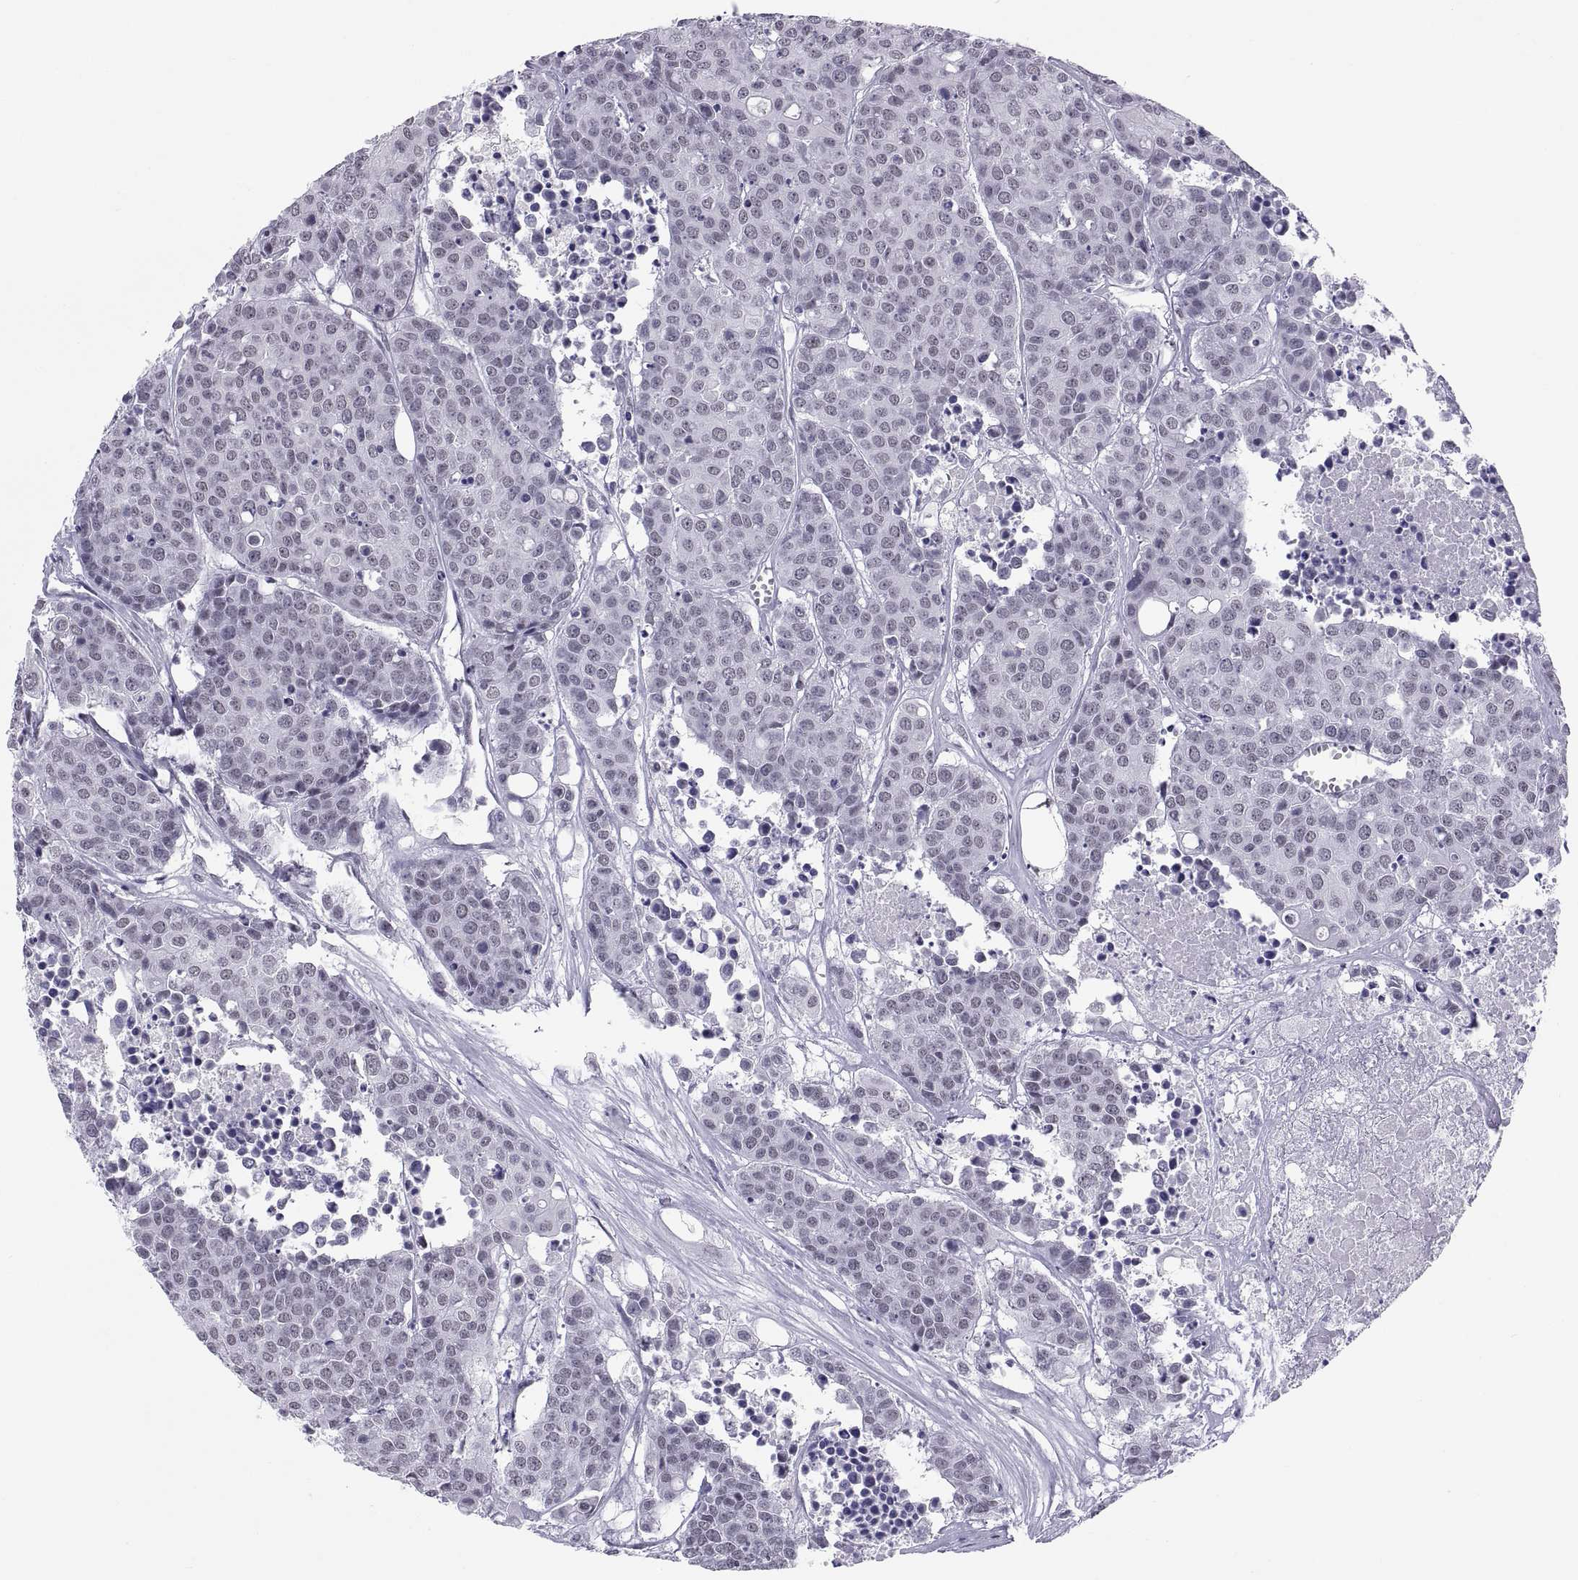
{"staining": {"intensity": "negative", "quantity": "none", "location": "none"}, "tissue": "carcinoid", "cell_type": "Tumor cells", "image_type": "cancer", "snomed": [{"axis": "morphology", "description": "Carcinoid, malignant, NOS"}, {"axis": "topography", "description": "Colon"}], "caption": "High power microscopy photomicrograph of an immunohistochemistry image of malignant carcinoid, revealing no significant expression in tumor cells.", "gene": "NEUROD6", "patient": {"sex": "male", "age": 81}}